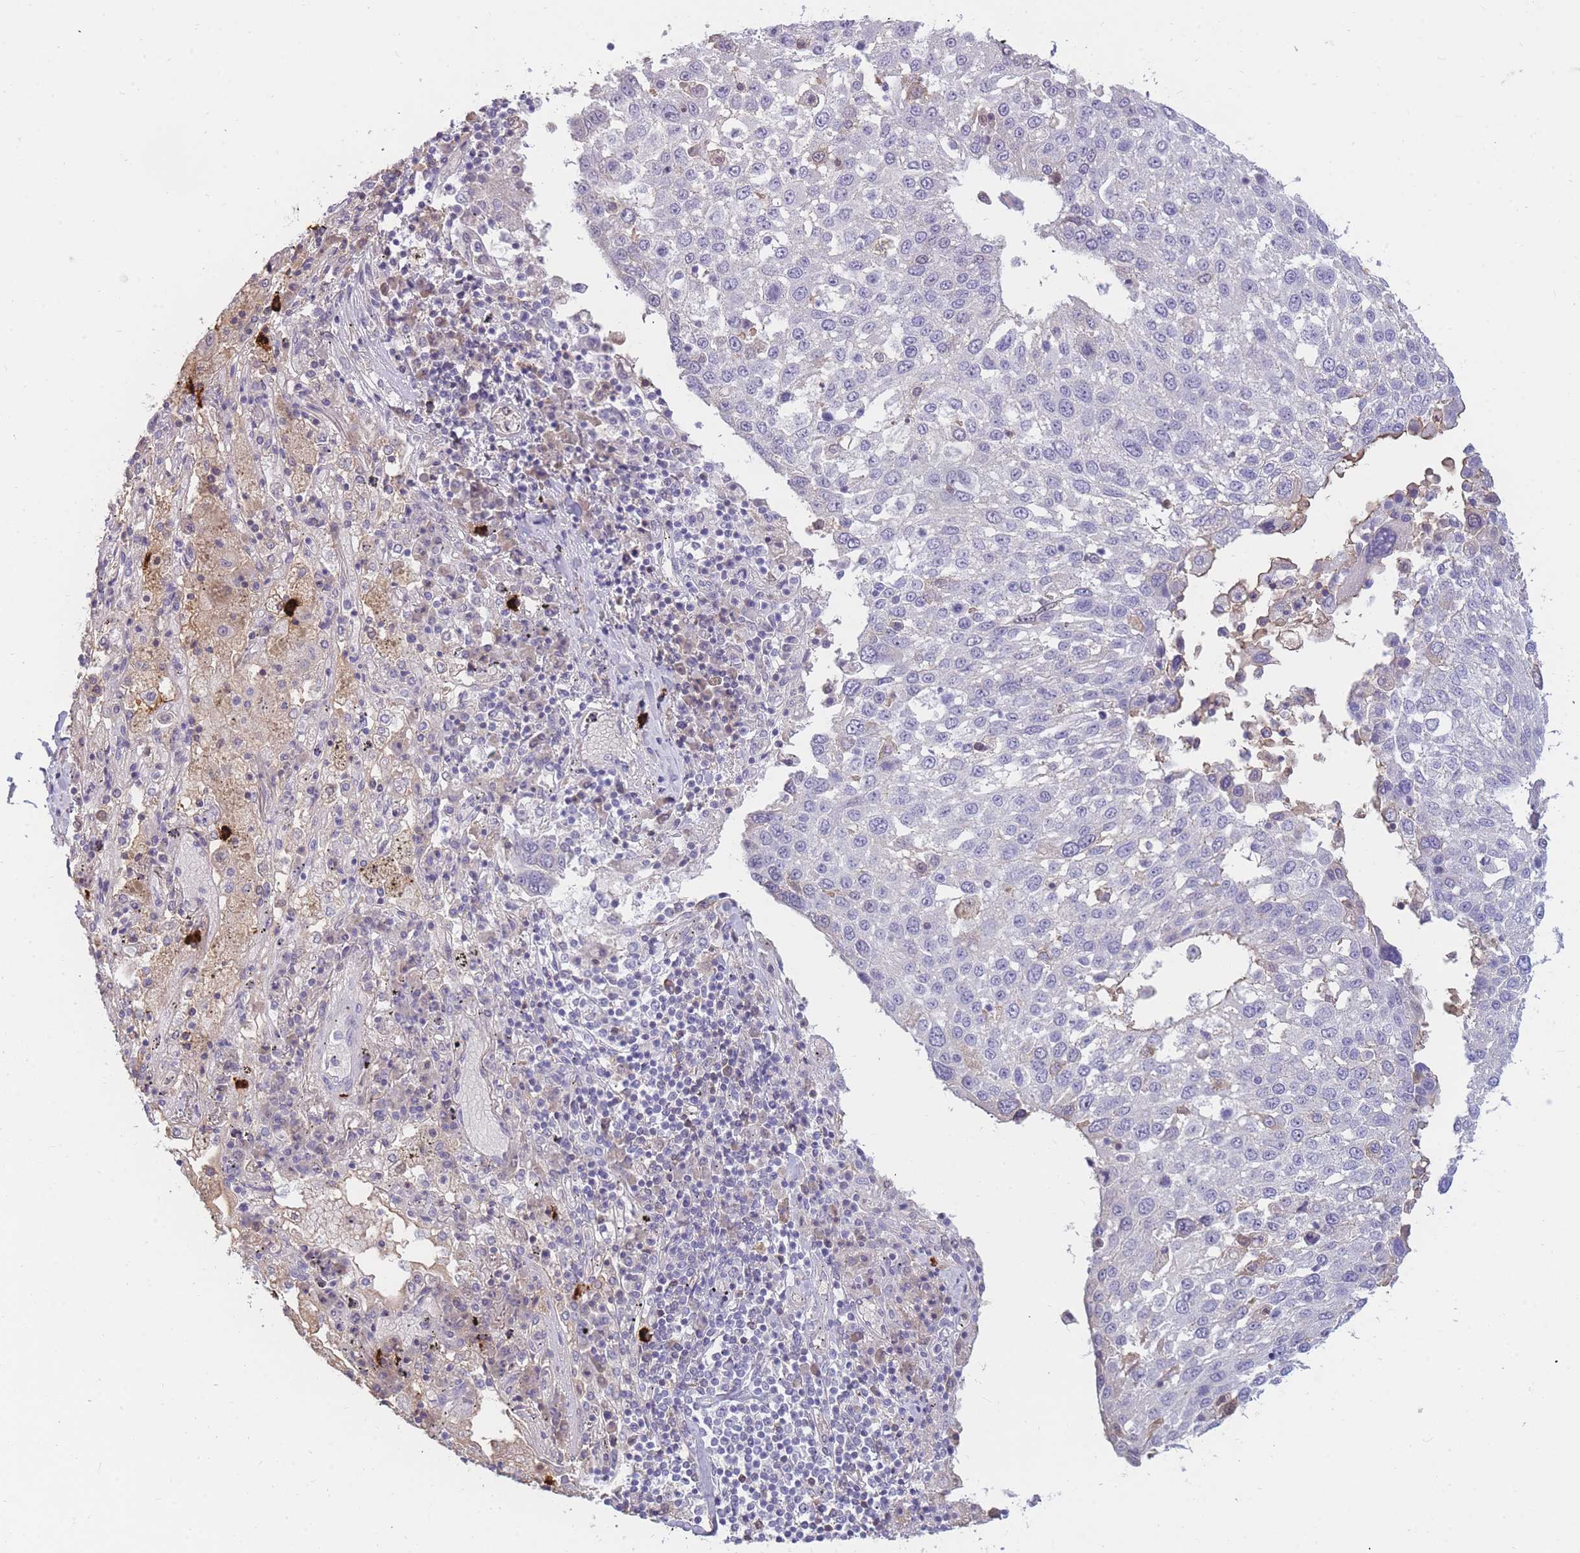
{"staining": {"intensity": "negative", "quantity": "none", "location": "none"}, "tissue": "lung cancer", "cell_type": "Tumor cells", "image_type": "cancer", "snomed": [{"axis": "morphology", "description": "Squamous cell carcinoma, NOS"}, {"axis": "topography", "description": "Lung"}], "caption": "This is an IHC histopathology image of human lung squamous cell carcinoma. There is no positivity in tumor cells.", "gene": "TPSD1", "patient": {"sex": "male", "age": 65}}